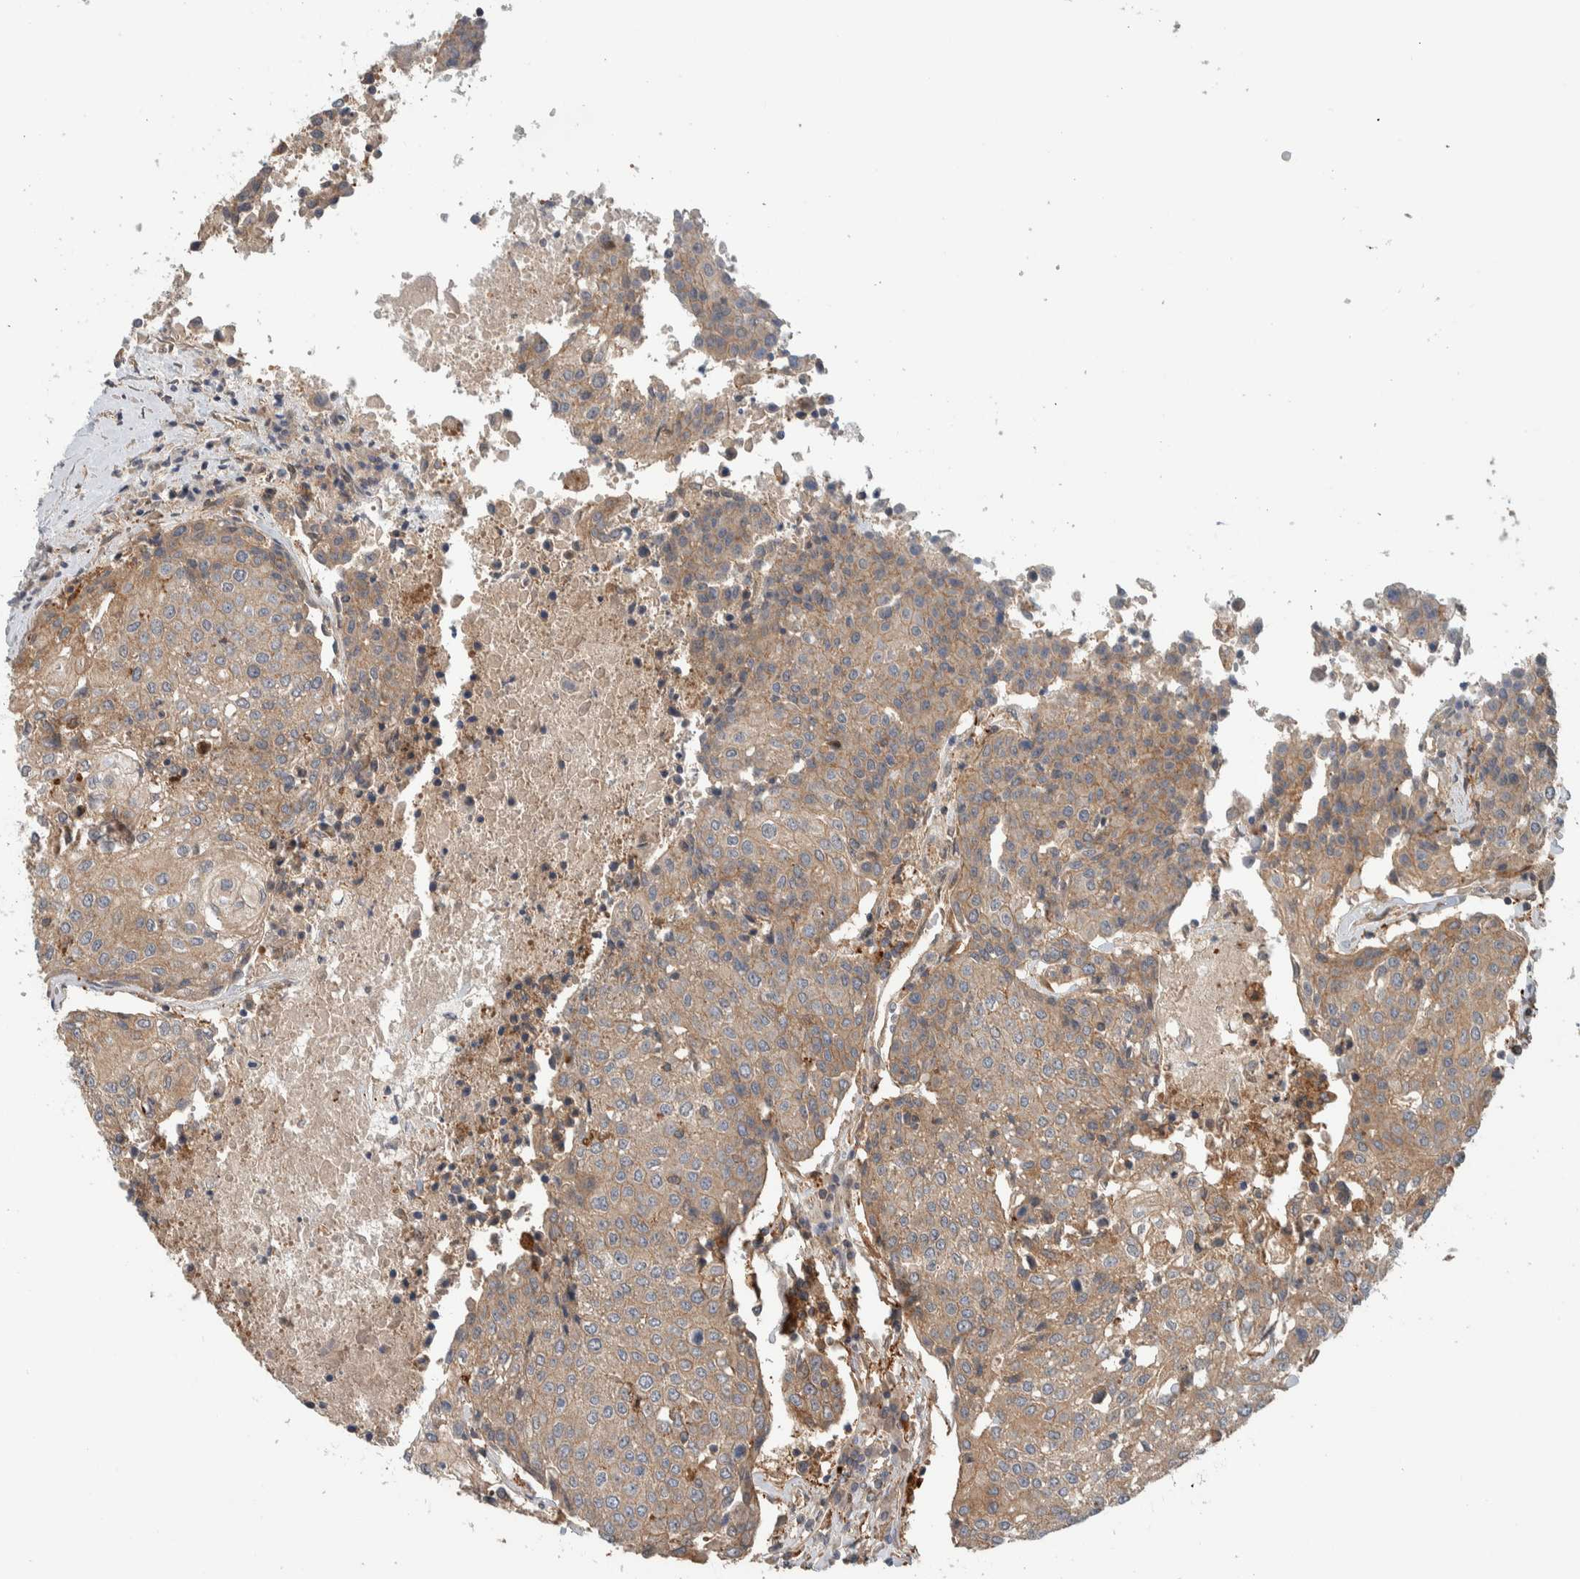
{"staining": {"intensity": "weak", "quantity": ">75%", "location": "cytoplasmic/membranous"}, "tissue": "urothelial cancer", "cell_type": "Tumor cells", "image_type": "cancer", "snomed": [{"axis": "morphology", "description": "Urothelial carcinoma, High grade"}, {"axis": "topography", "description": "Urinary bladder"}], "caption": "Urothelial cancer tissue reveals weak cytoplasmic/membranous positivity in approximately >75% of tumor cells, visualized by immunohistochemistry. The protein is stained brown, and the nuclei are stained in blue (DAB (3,3'-diaminobenzidine) IHC with brightfield microscopy, high magnification).", "gene": "MPRIP", "patient": {"sex": "female", "age": 85}}